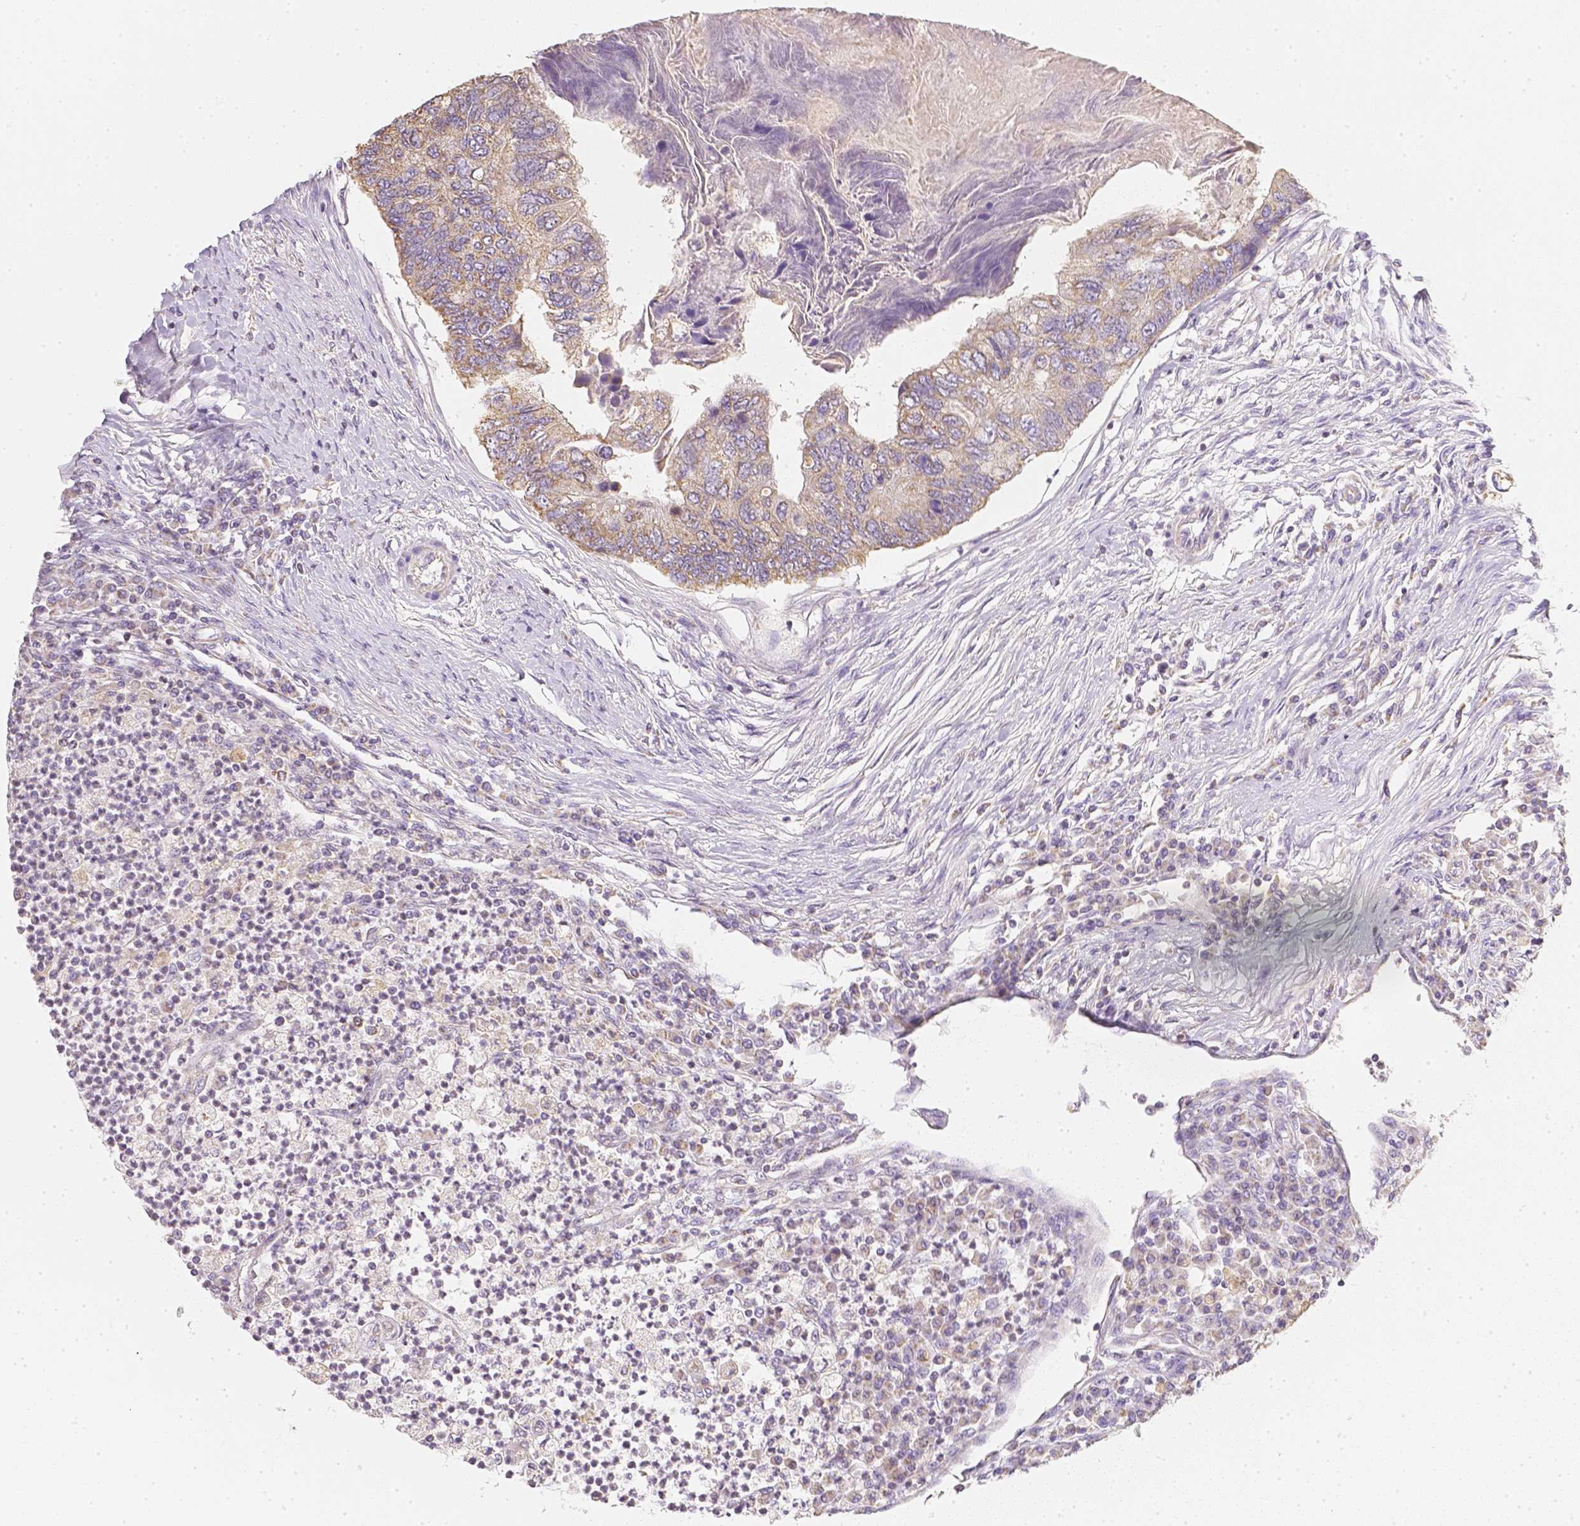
{"staining": {"intensity": "weak", "quantity": ">75%", "location": "cytoplasmic/membranous"}, "tissue": "colorectal cancer", "cell_type": "Tumor cells", "image_type": "cancer", "snomed": [{"axis": "morphology", "description": "Adenocarcinoma, NOS"}, {"axis": "topography", "description": "Colon"}], "caption": "This is a photomicrograph of immunohistochemistry (IHC) staining of colorectal cancer (adenocarcinoma), which shows weak expression in the cytoplasmic/membranous of tumor cells.", "gene": "NVL", "patient": {"sex": "female", "age": 67}}